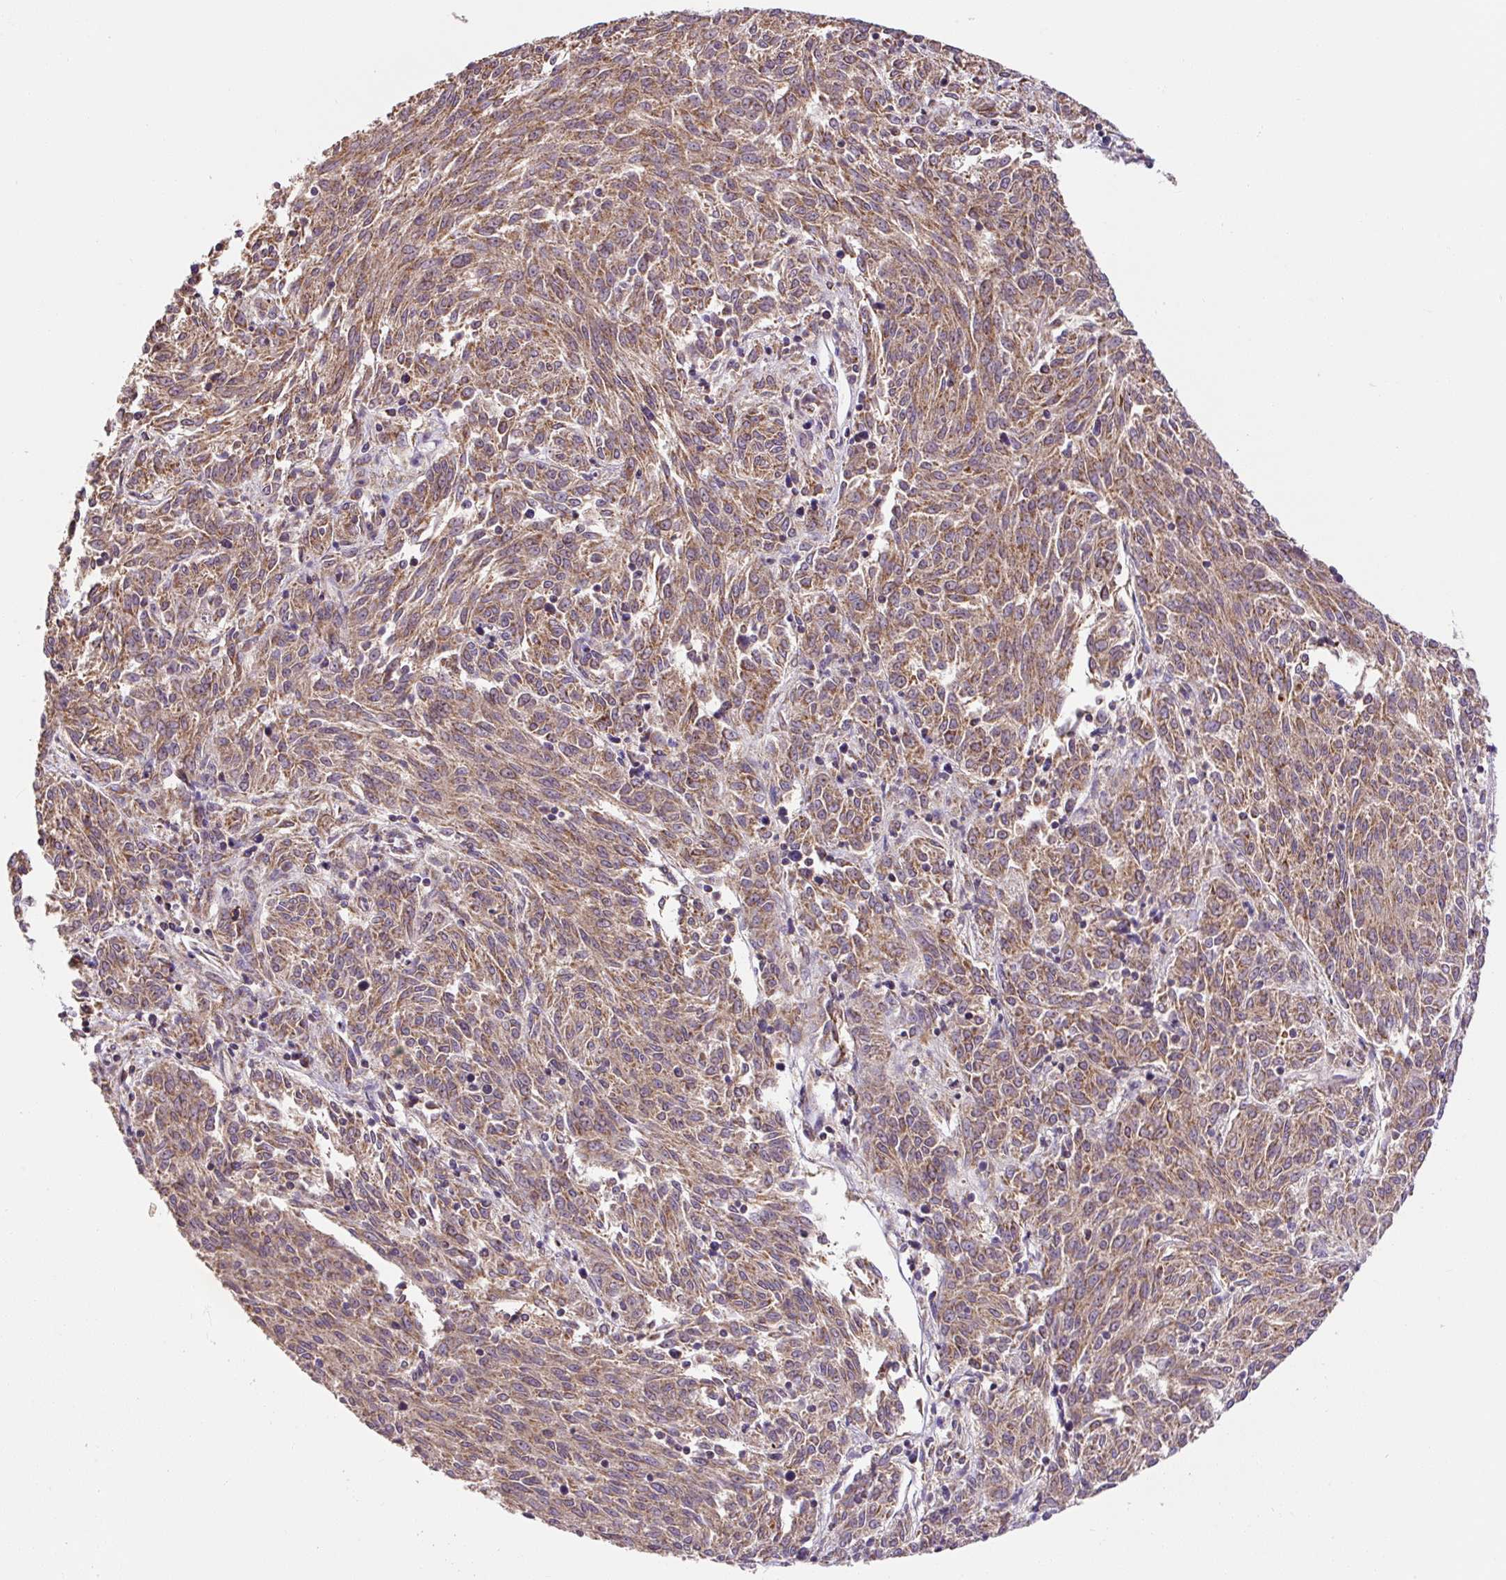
{"staining": {"intensity": "moderate", "quantity": ">75%", "location": "cytoplasmic/membranous"}, "tissue": "melanoma", "cell_type": "Tumor cells", "image_type": "cancer", "snomed": [{"axis": "morphology", "description": "Malignant melanoma, NOS"}, {"axis": "topography", "description": "Skin"}], "caption": "Protein staining of malignant melanoma tissue displays moderate cytoplasmic/membranous staining in approximately >75% of tumor cells. The staining is performed using DAB (3,3'-diaminobenzidine) brown chromogen to label protein expression. The nuclei are counter-stained blue using hematoxylin.", "gene": "MFSD9", "patient": {"sex": "female", "age": 72}}